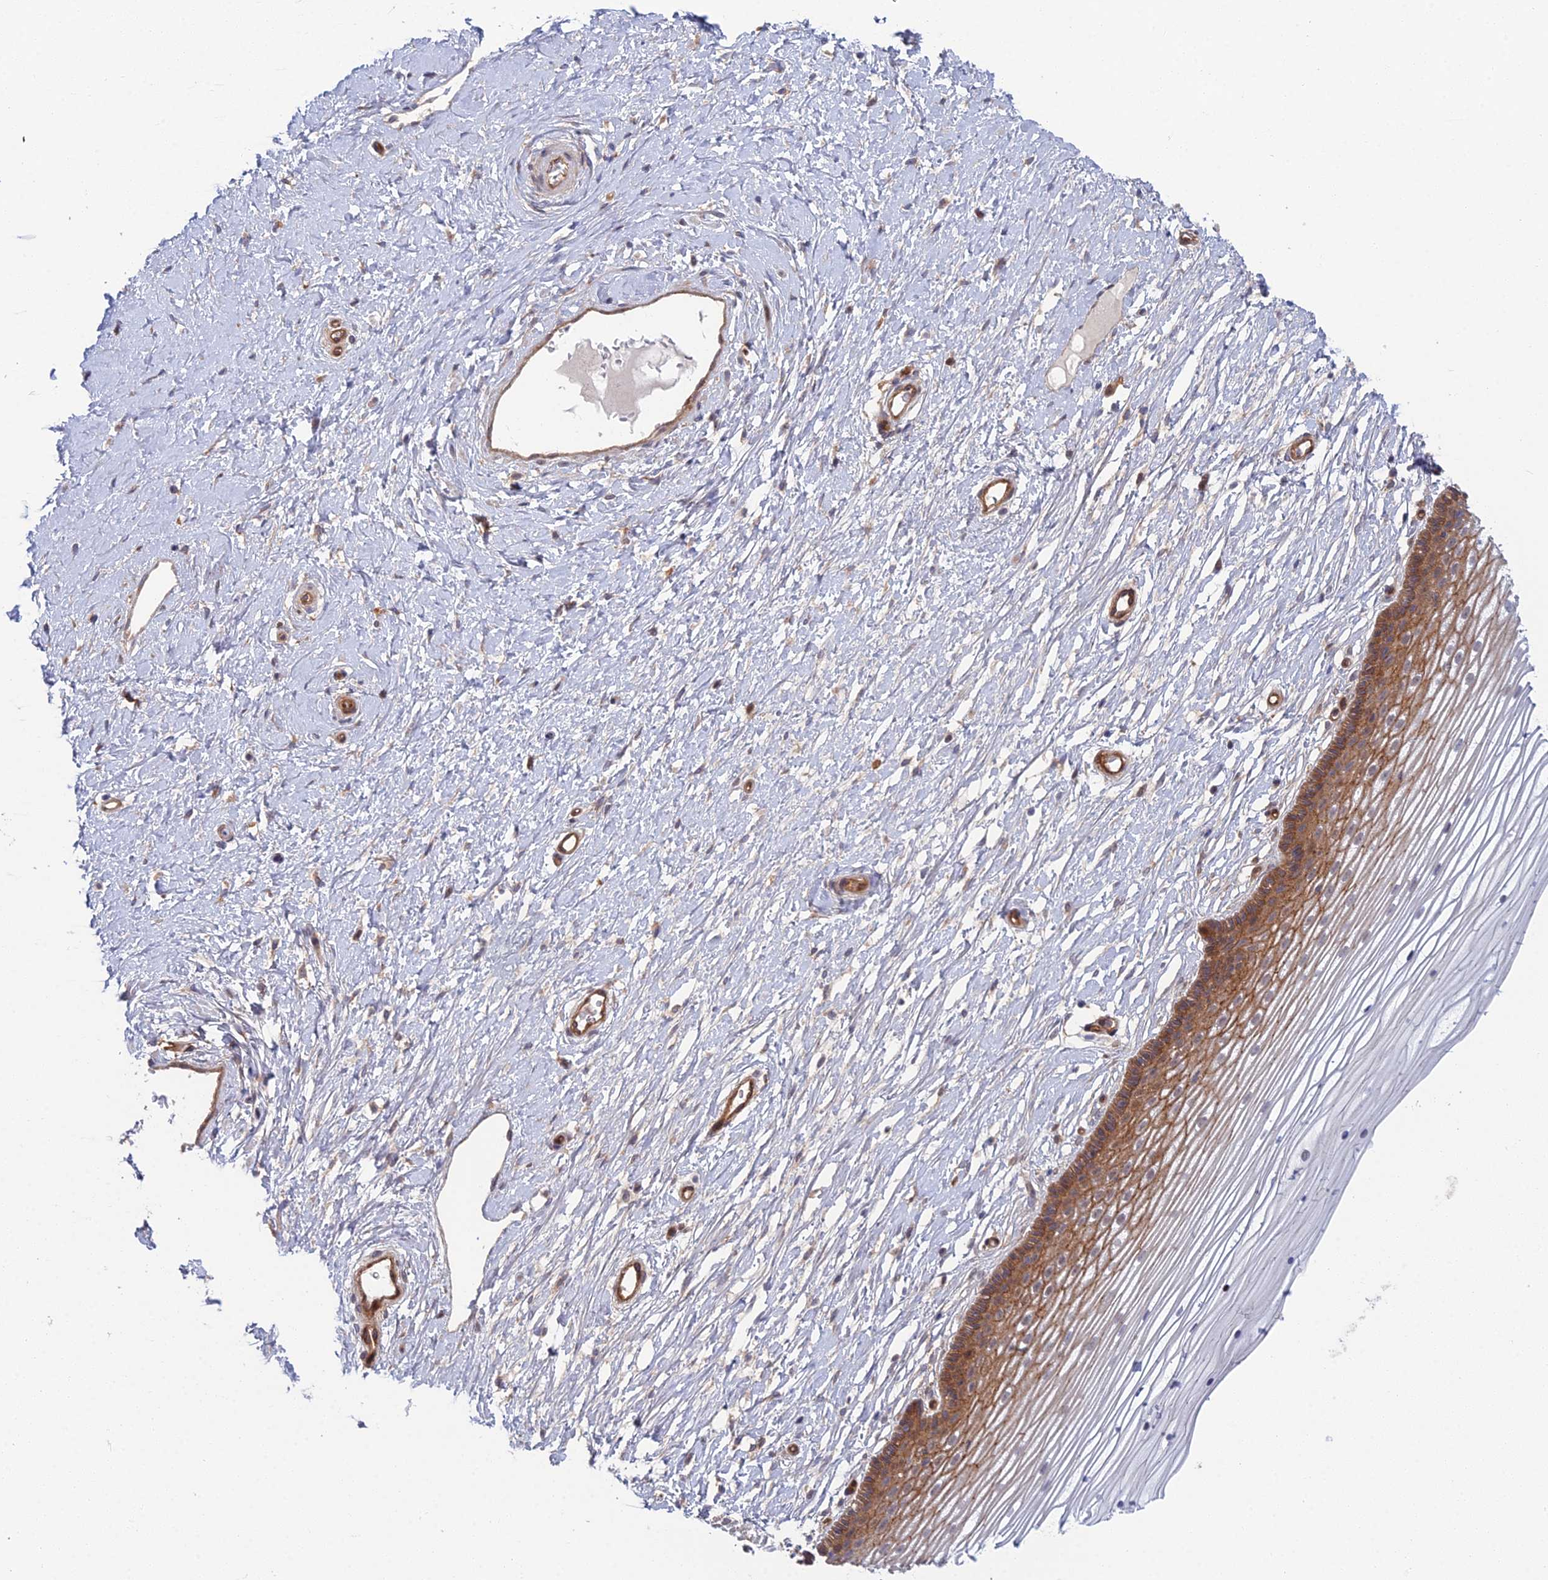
{"staining": {"intensity": "strong", "quantity": "25%-75%", "location": "cytoplasmic/membranous,nuclear"}, "tissue": "vagina", "cell_type": "Squamous epithelial cells", "image_type": "normal", "snomed": [{"axis": "morphology", "description": "Normal tissue, NOS"}, {"axis": "topography", "description": "Vagina"}, {"axis": "topography", "description": "Cervix"}], "caption": "Benign vagina demonstrates strong cytoplasmic/membranous,nuclear positivity in about 25%-75% of squamous epithelial cells.", "gene": "ABHD1", "patient": {"sex": "female", "age": 40}}